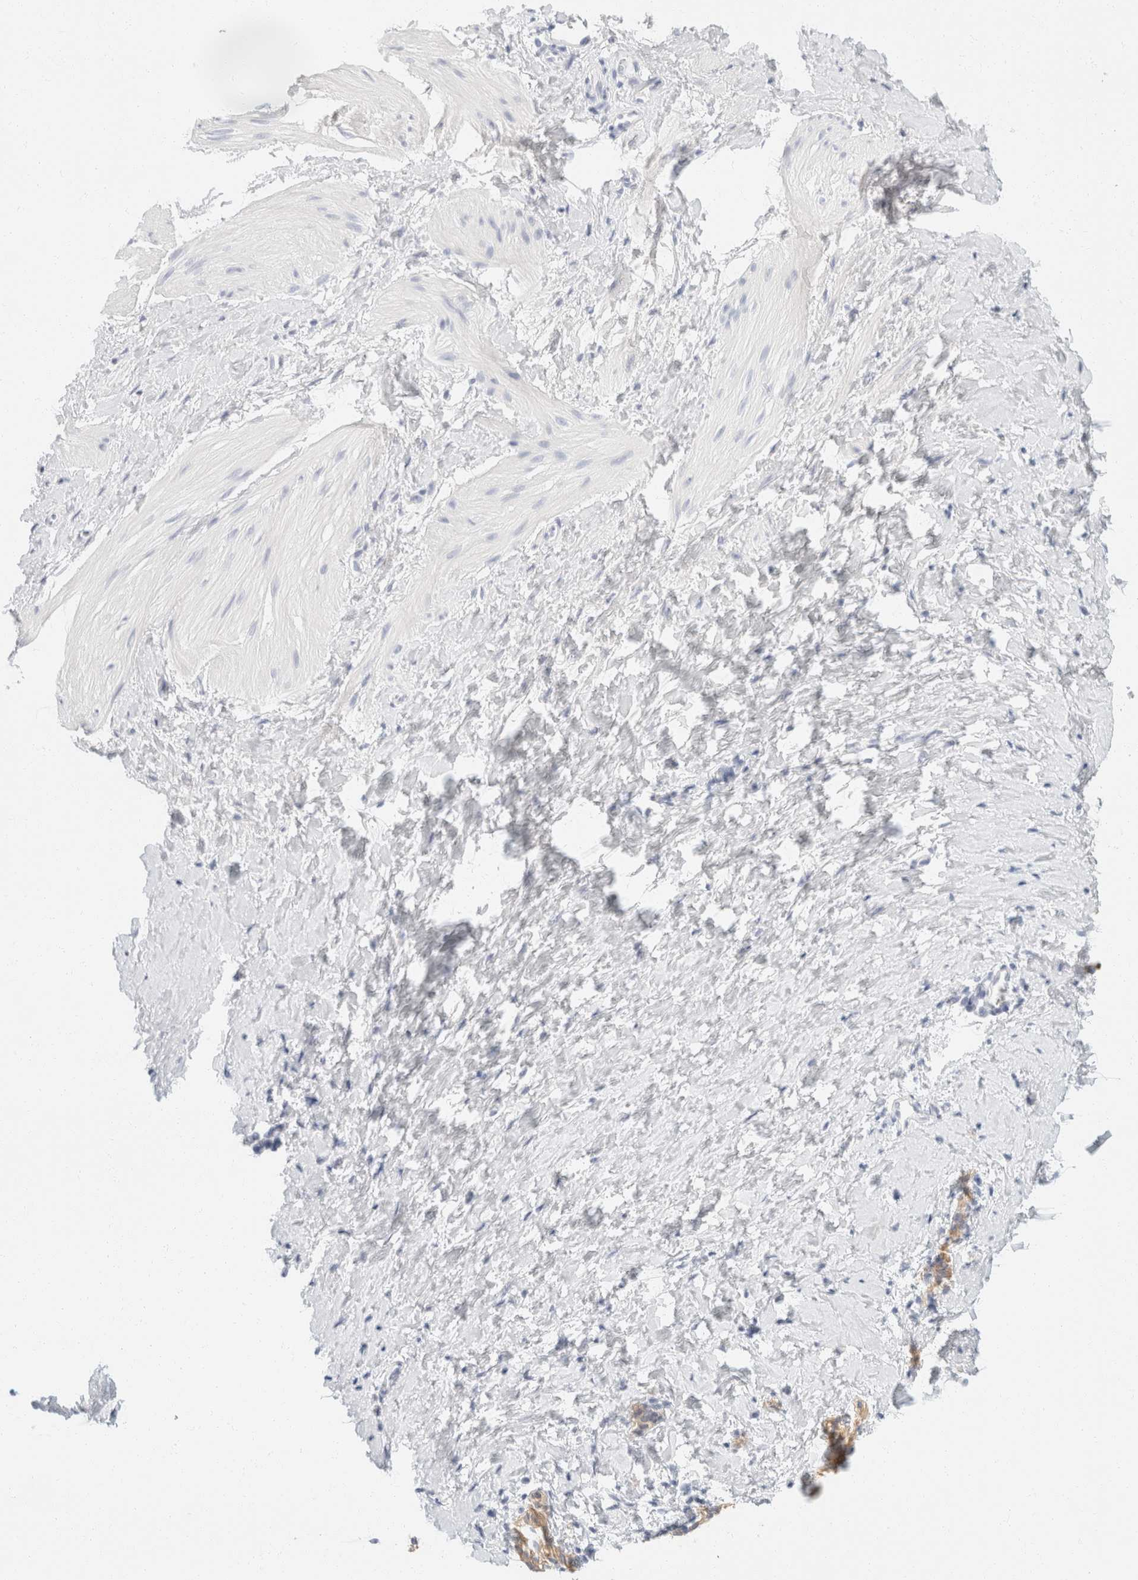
{"staining": {"intensity": "negative", "quantity": "none", "location": "none"}, "tissue": "smooth muscle", "cell_type": "Smooth muscle cells", "image_type": "normal", "snomed": [{"axis": "morphology", "description": "Normal tissue, NOS"}, {"axis": "topography", "description": "Smooth muscle"}], "caption": "Image shows no protein staining in smooth muscle cells of unremarkable smooth muscle.", "gene": "KRT20", "patient": {"sex": "male", "age": 16}}